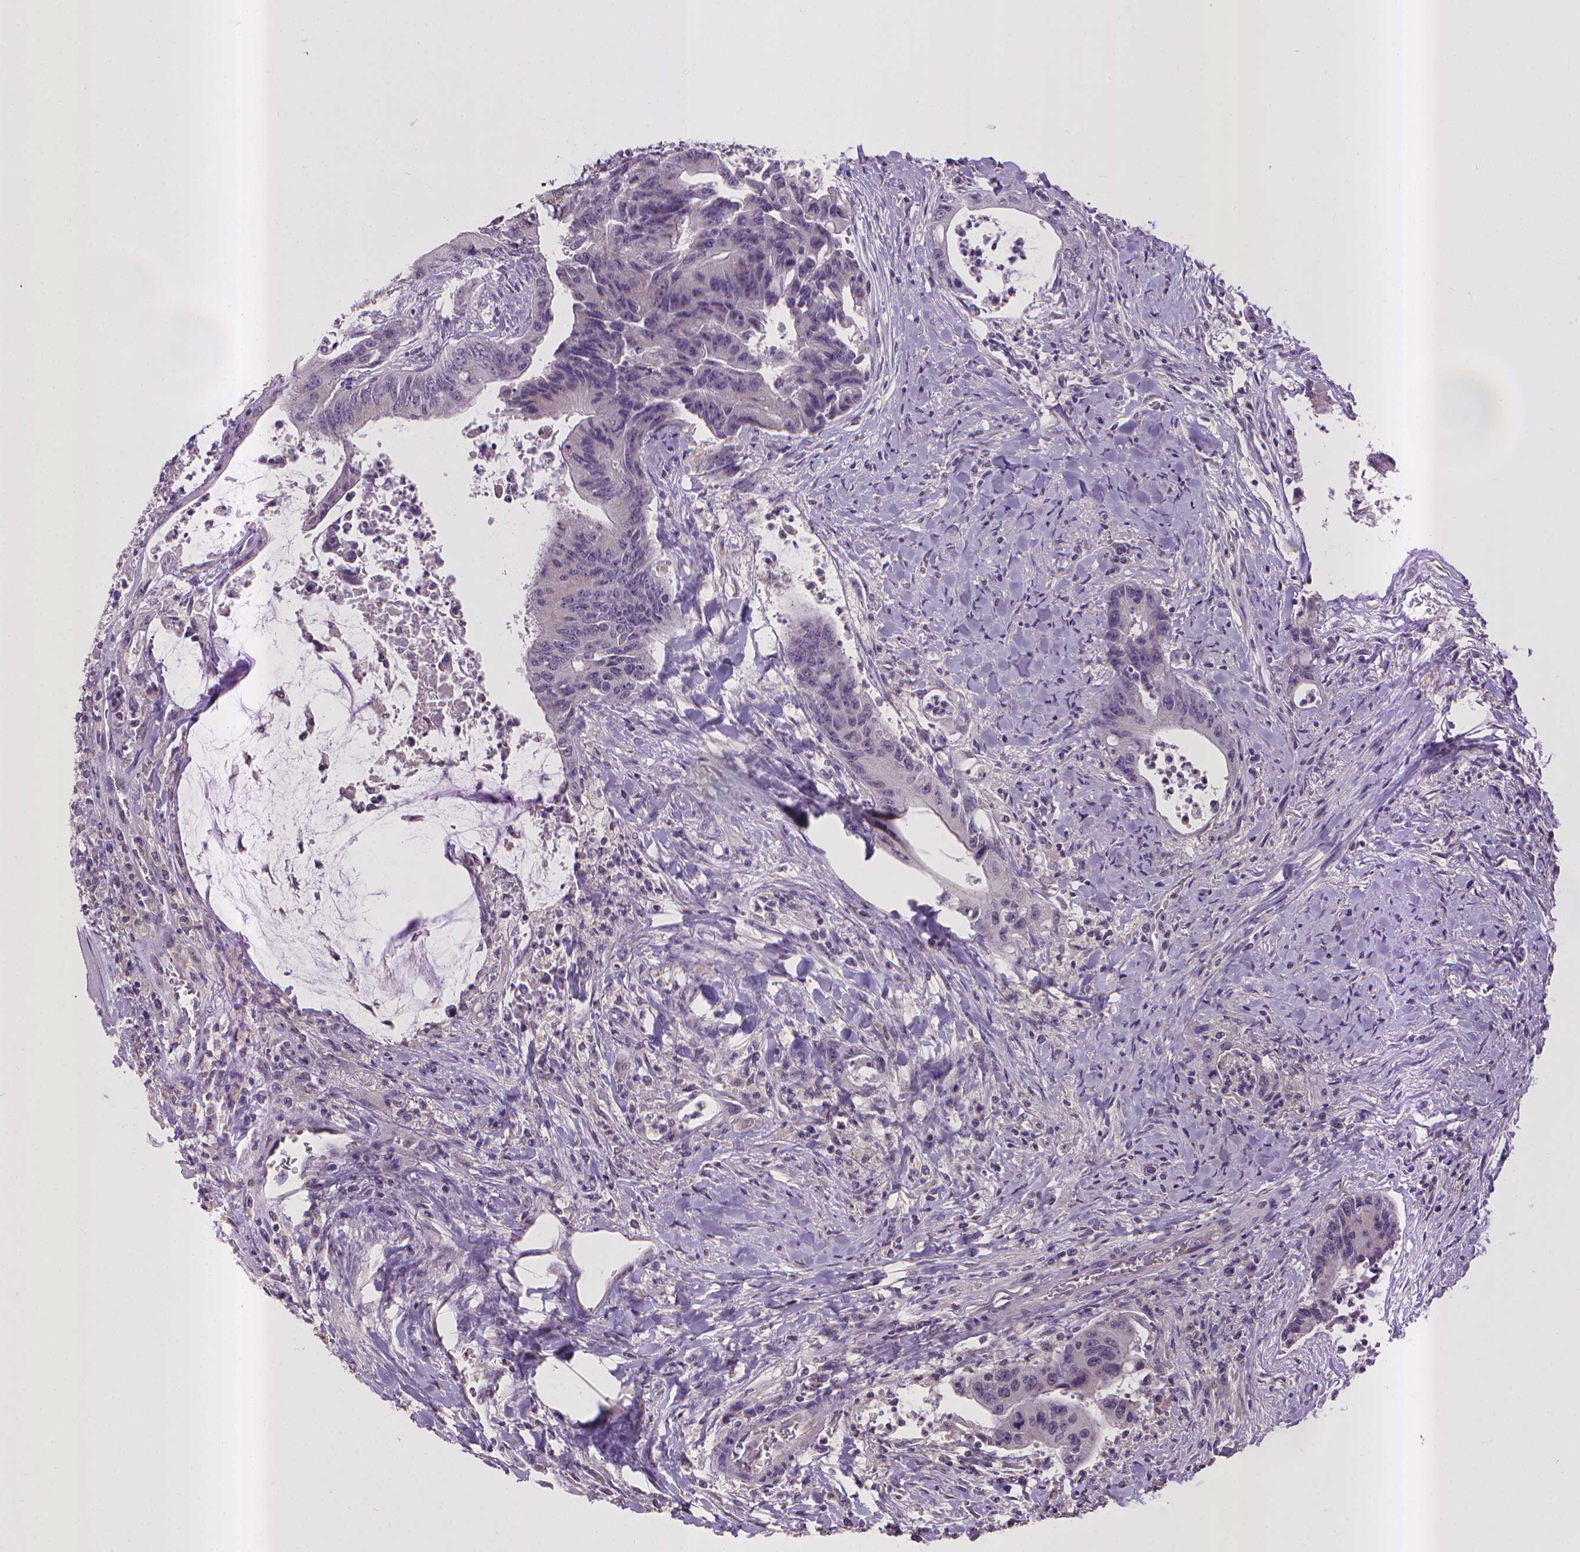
{"staining": {"intensity": "negative", "quantity": "none", "location": "none"}, "tissue": "colorectal cancer", "cell_type": "Tumor cells", "image_type": "cancer", "snomed": [{"axis": "morphology", "description": "Adenocarcinoma, NOS"}, {"axis": "topography", "description": "Rectum"}], "caption": "High magnification brightfield microscopy of adenocarcinoma (colorectal) stained with DAB (brown) and counterstained with hematoxylin (blue): tumor cells show no significant expression. (DAB IHC with hematoxylin counter stain).", "gene": "CPM", "patient": {"sex": "male", "age": 59}}